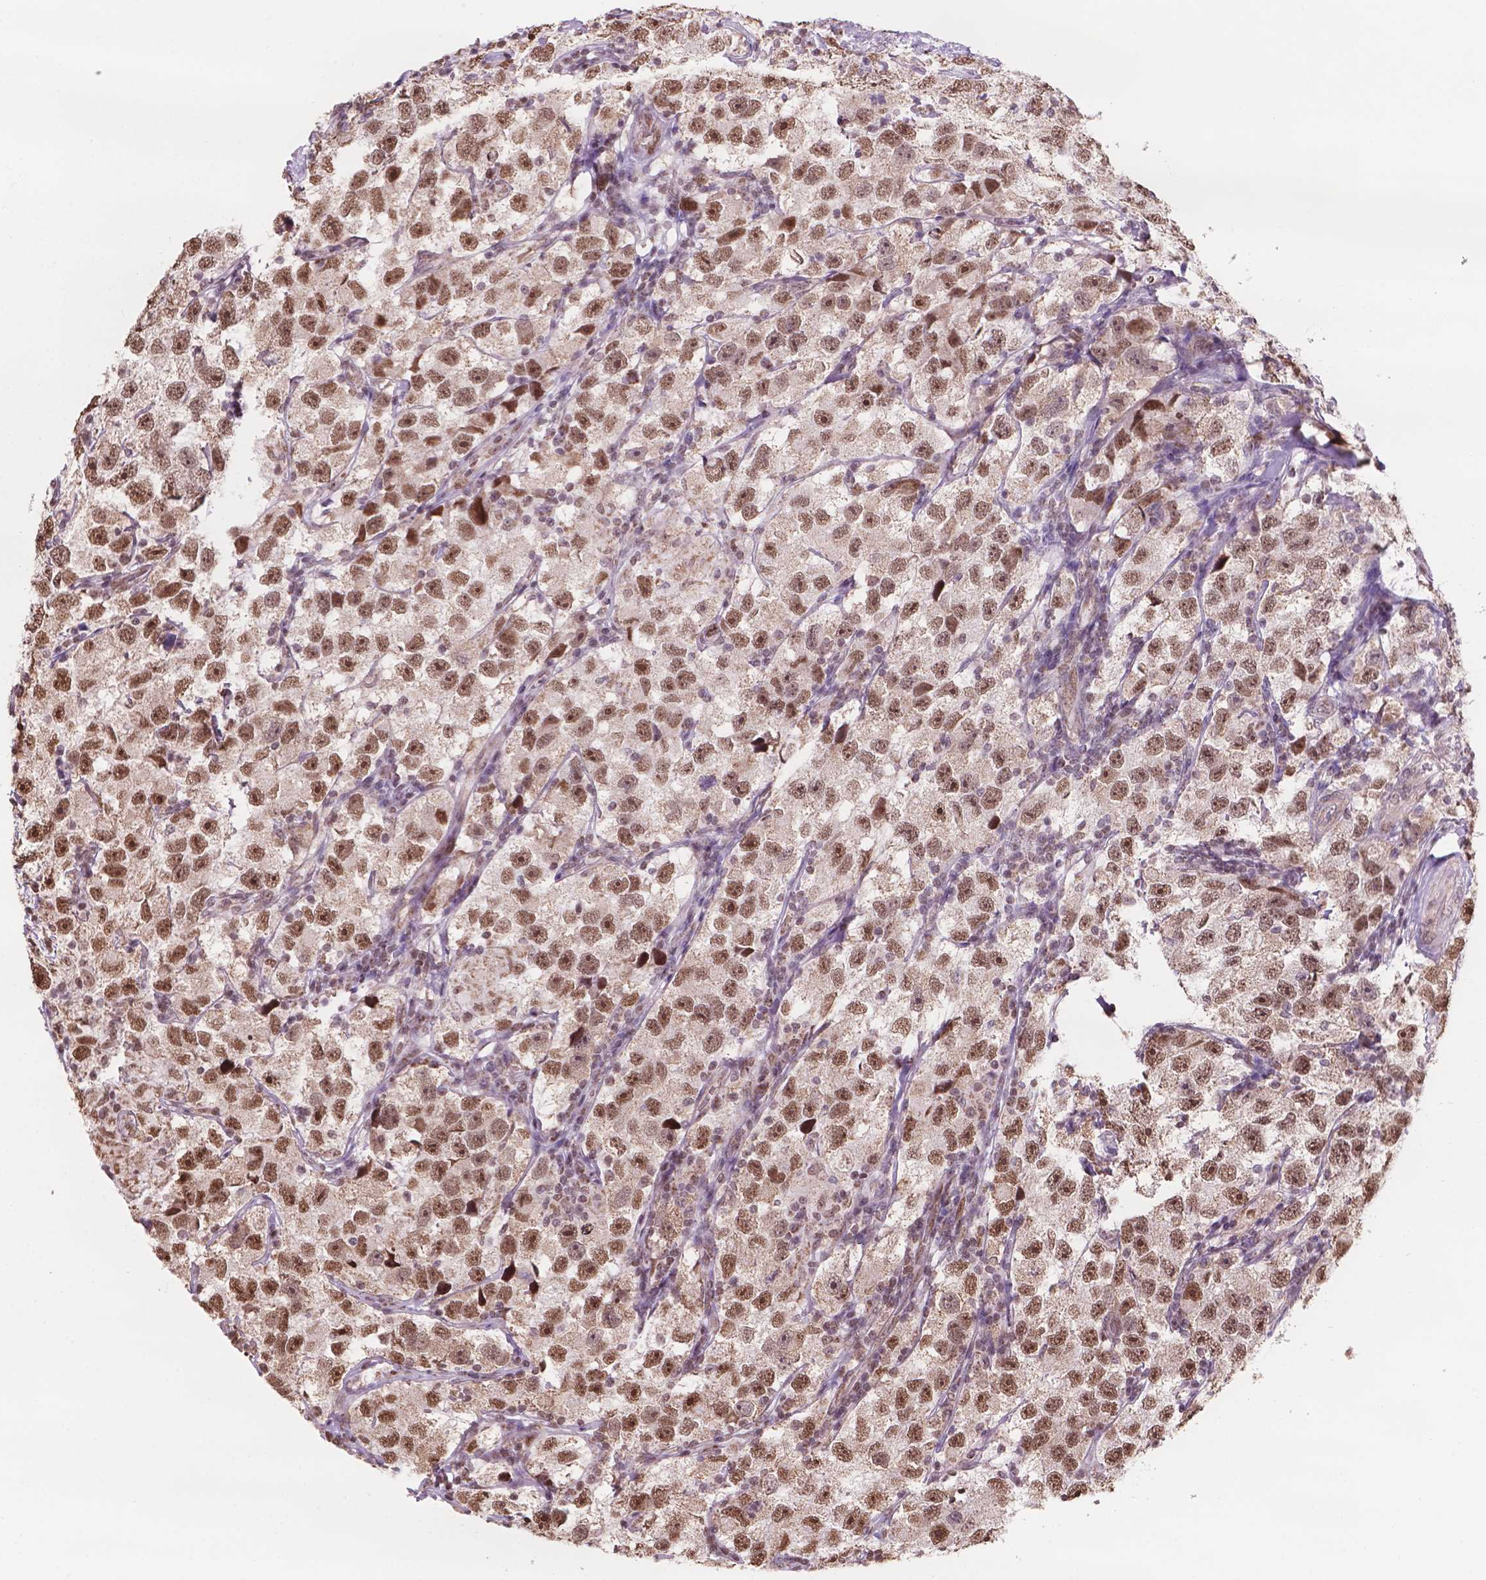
{"staining": {"intensity": "moderate", "quantity": ">75%", "location": "cytoplasmic/membranous,nuclear"}, "tissue": "testis cancer", "cell_type": "Tumor cells", "image_type": "cancer", "snomed": [{"axis": "morphology", "description": "Seminoma, NOS"}, {"axis": "topography", "description": "Testis"}], "caption": "A high-resolution image shows IHC staining of testis seminoma, which reveals moderate cytoplasmic/membranous and nuclear expression in about >75% of tumor cells.", "gene": "NDUFA10", "patient": {"sex": "male", "age": 26}}